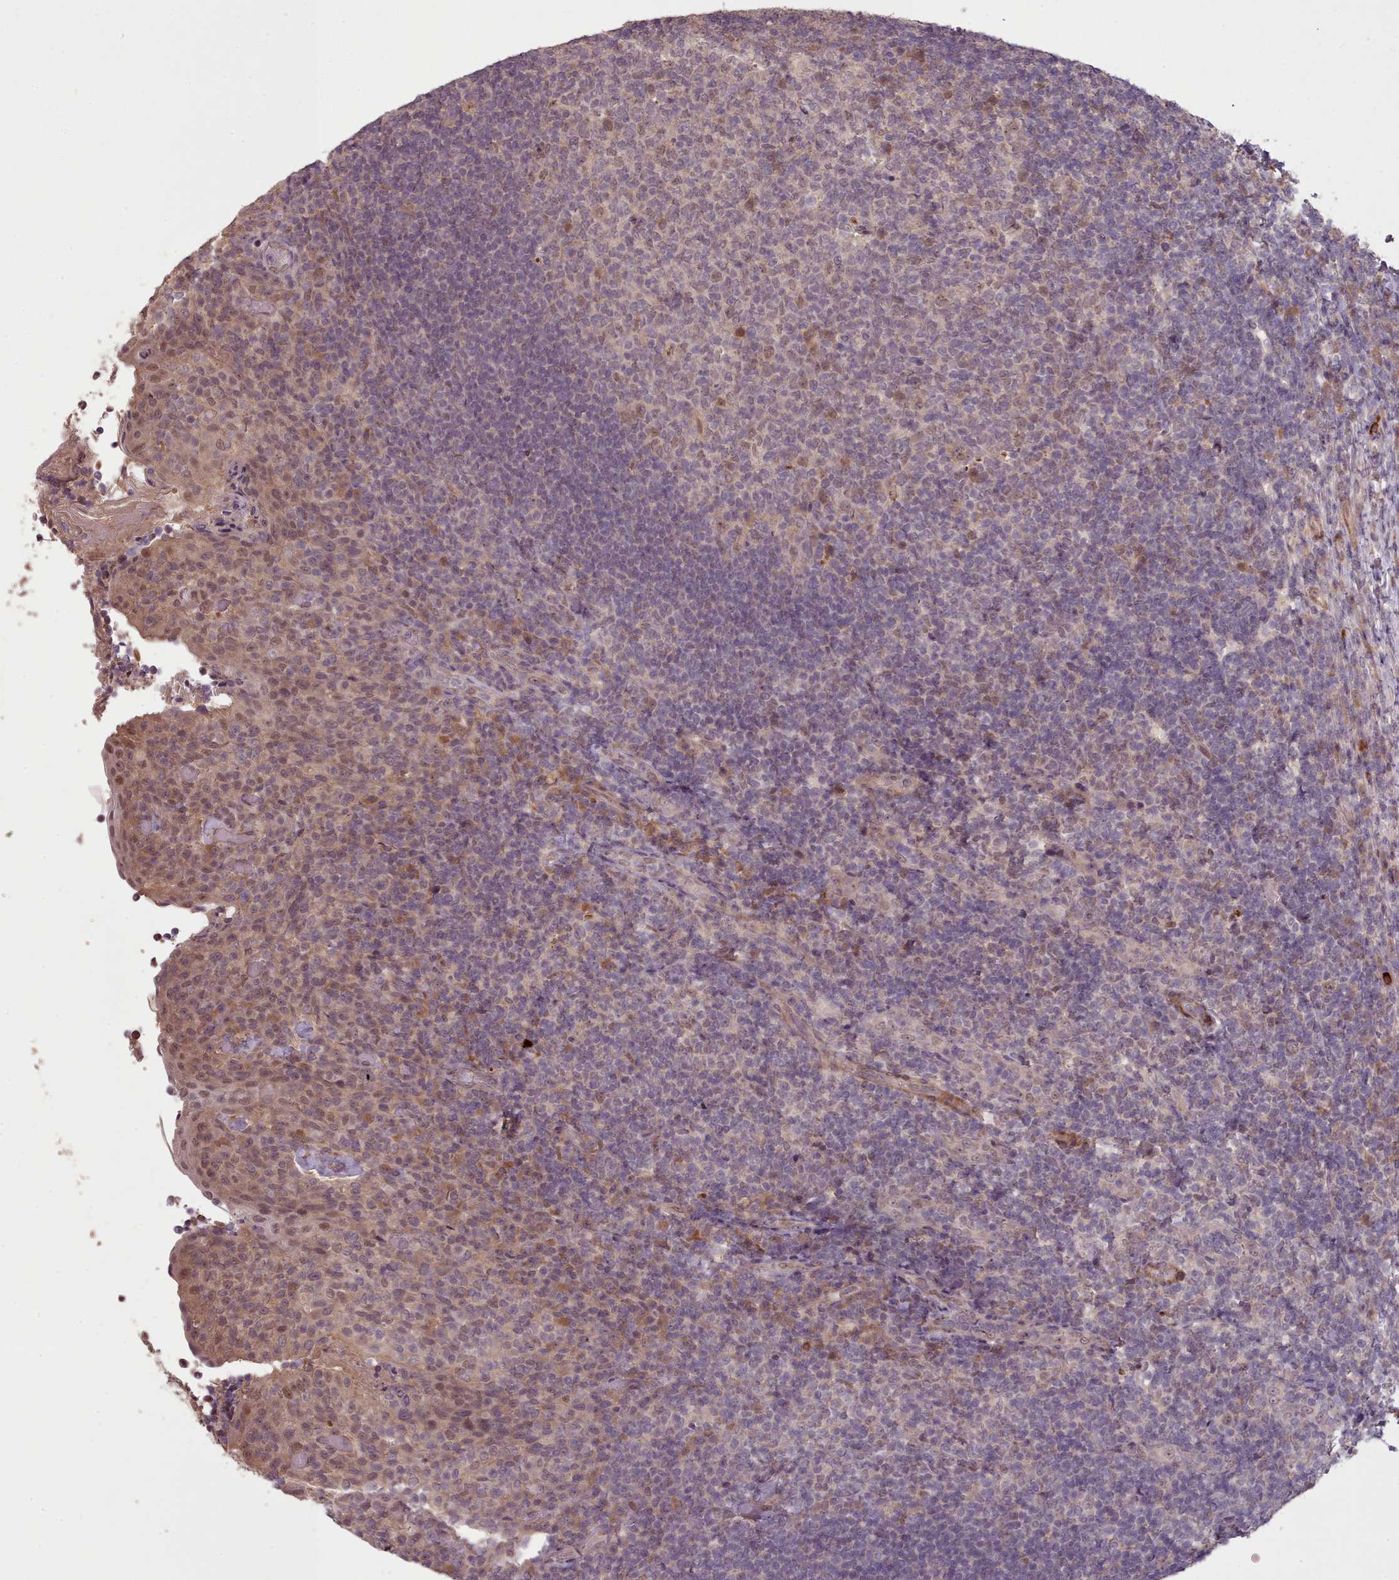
{"staining": {"intensity": "moderate", "quantity": "25%-75%", "location": "nuclear"}, "tissue": "tonsil", "cell_type": "Germinal center cells", "image_type": "normal", "snomed": [{"axis": "morphology", "description": "Normal tissue, NOS"}, {"axis": "topography", "description": "Tonsil"}], "caption": "IHC of benign human tonsil displays medium levels of moderate nuclear staining in about 25%-75% of germinal center cells.", "gene": "CDC6", "patient": {"sex": "female", "age": 10}}